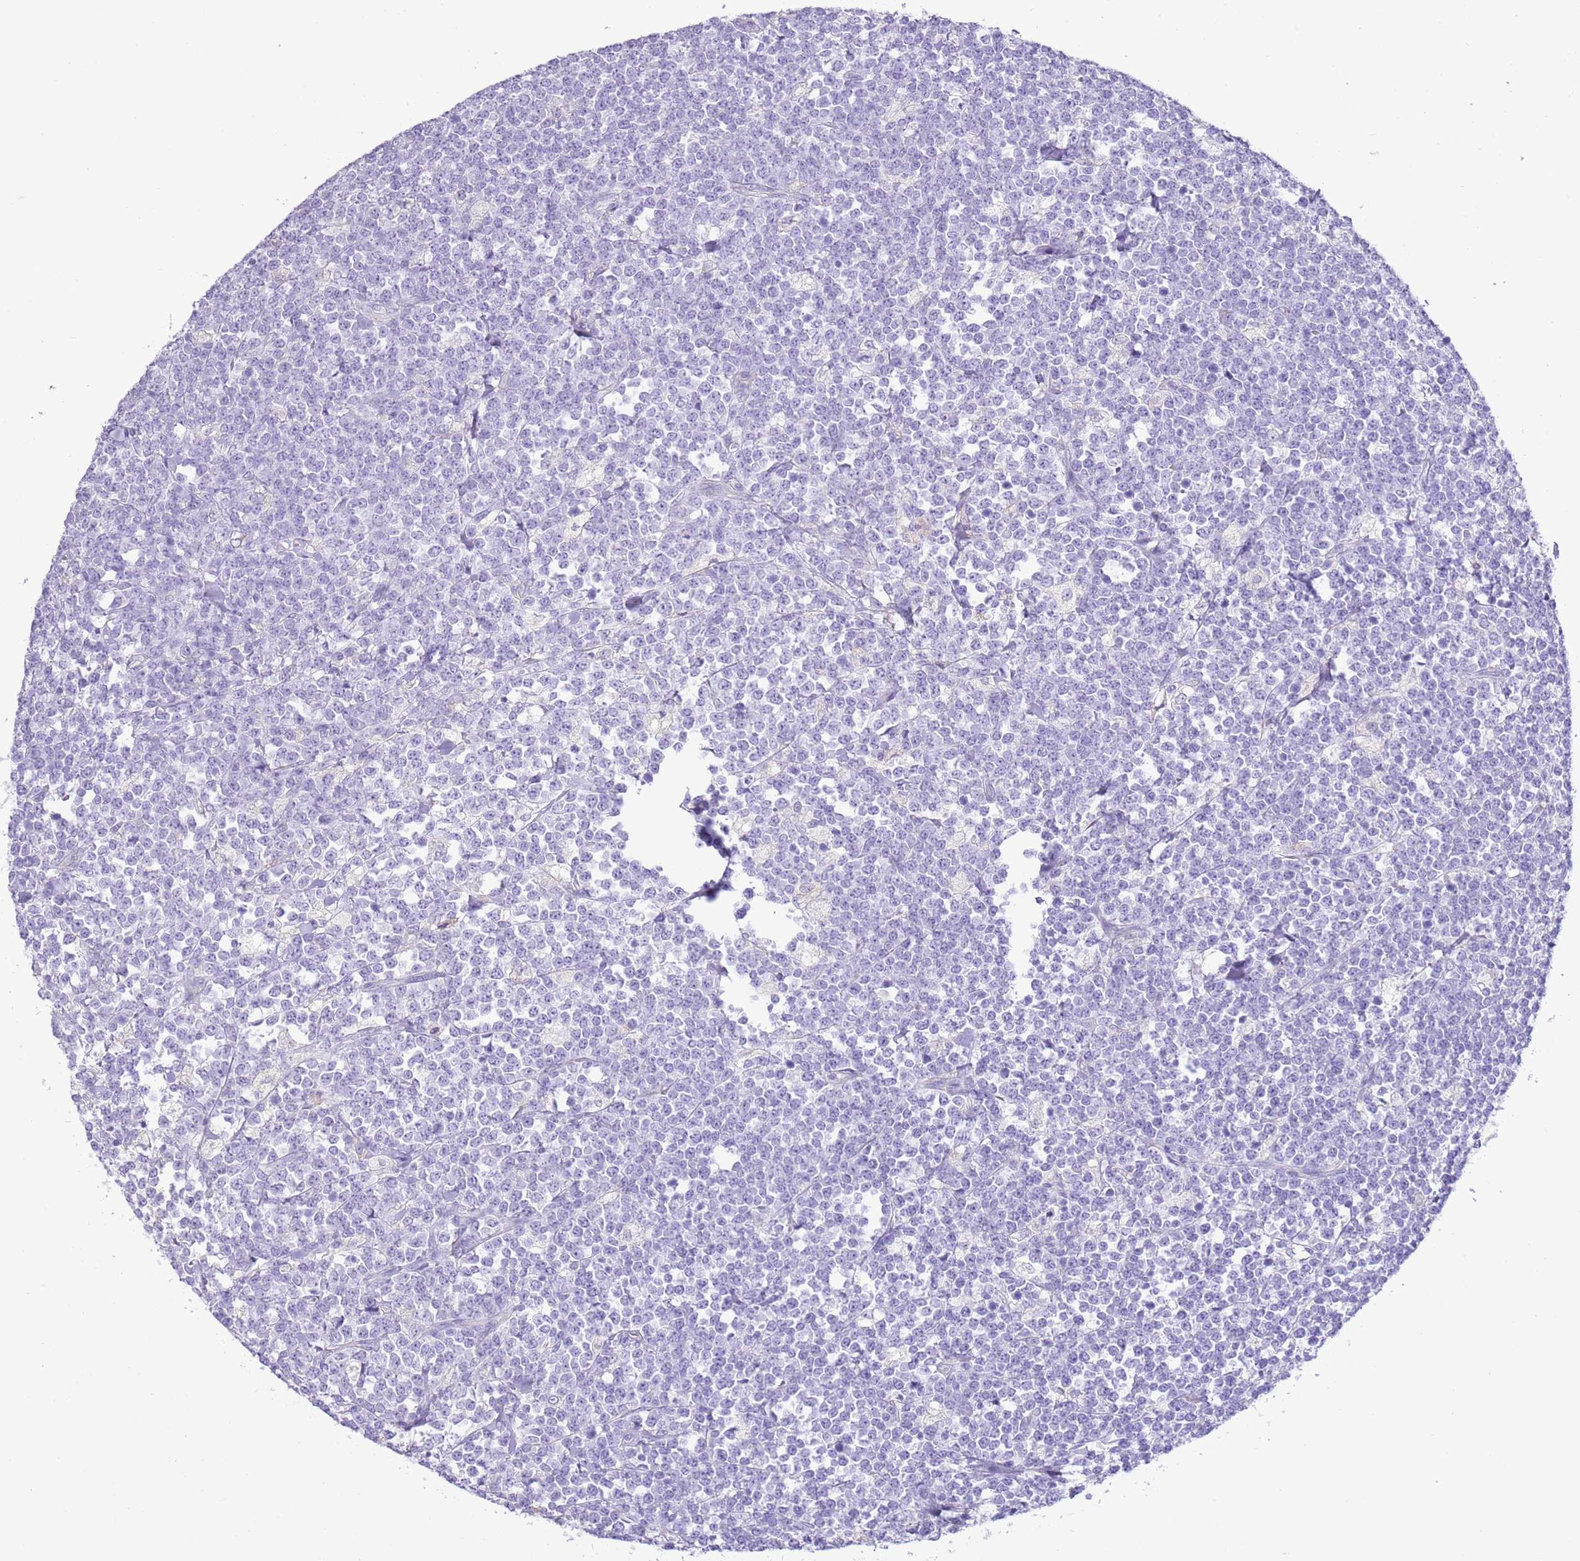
{"staining": {"intensity": "negative", "quantity": "none", "location": "none"}, "tissue": "lymphoma", "cell_type": "Tumor cells", "image_type": "cancer", "snomed": [{"axis": "morphology", "description": "Malignant lymphoma, non-Hodgkin's type, High grade"}, {"axis": "topography", "description": "Small intestine"}, {"axis": "topography", "description": "Colon"}], "caption": "A histopathology image of human malignant lymphoma, non-Hodgkin's type (high-grade) is negative for staining in tumor cells.", "gene": "AAR2", "patient": {"sex": "male", "age": 8}}